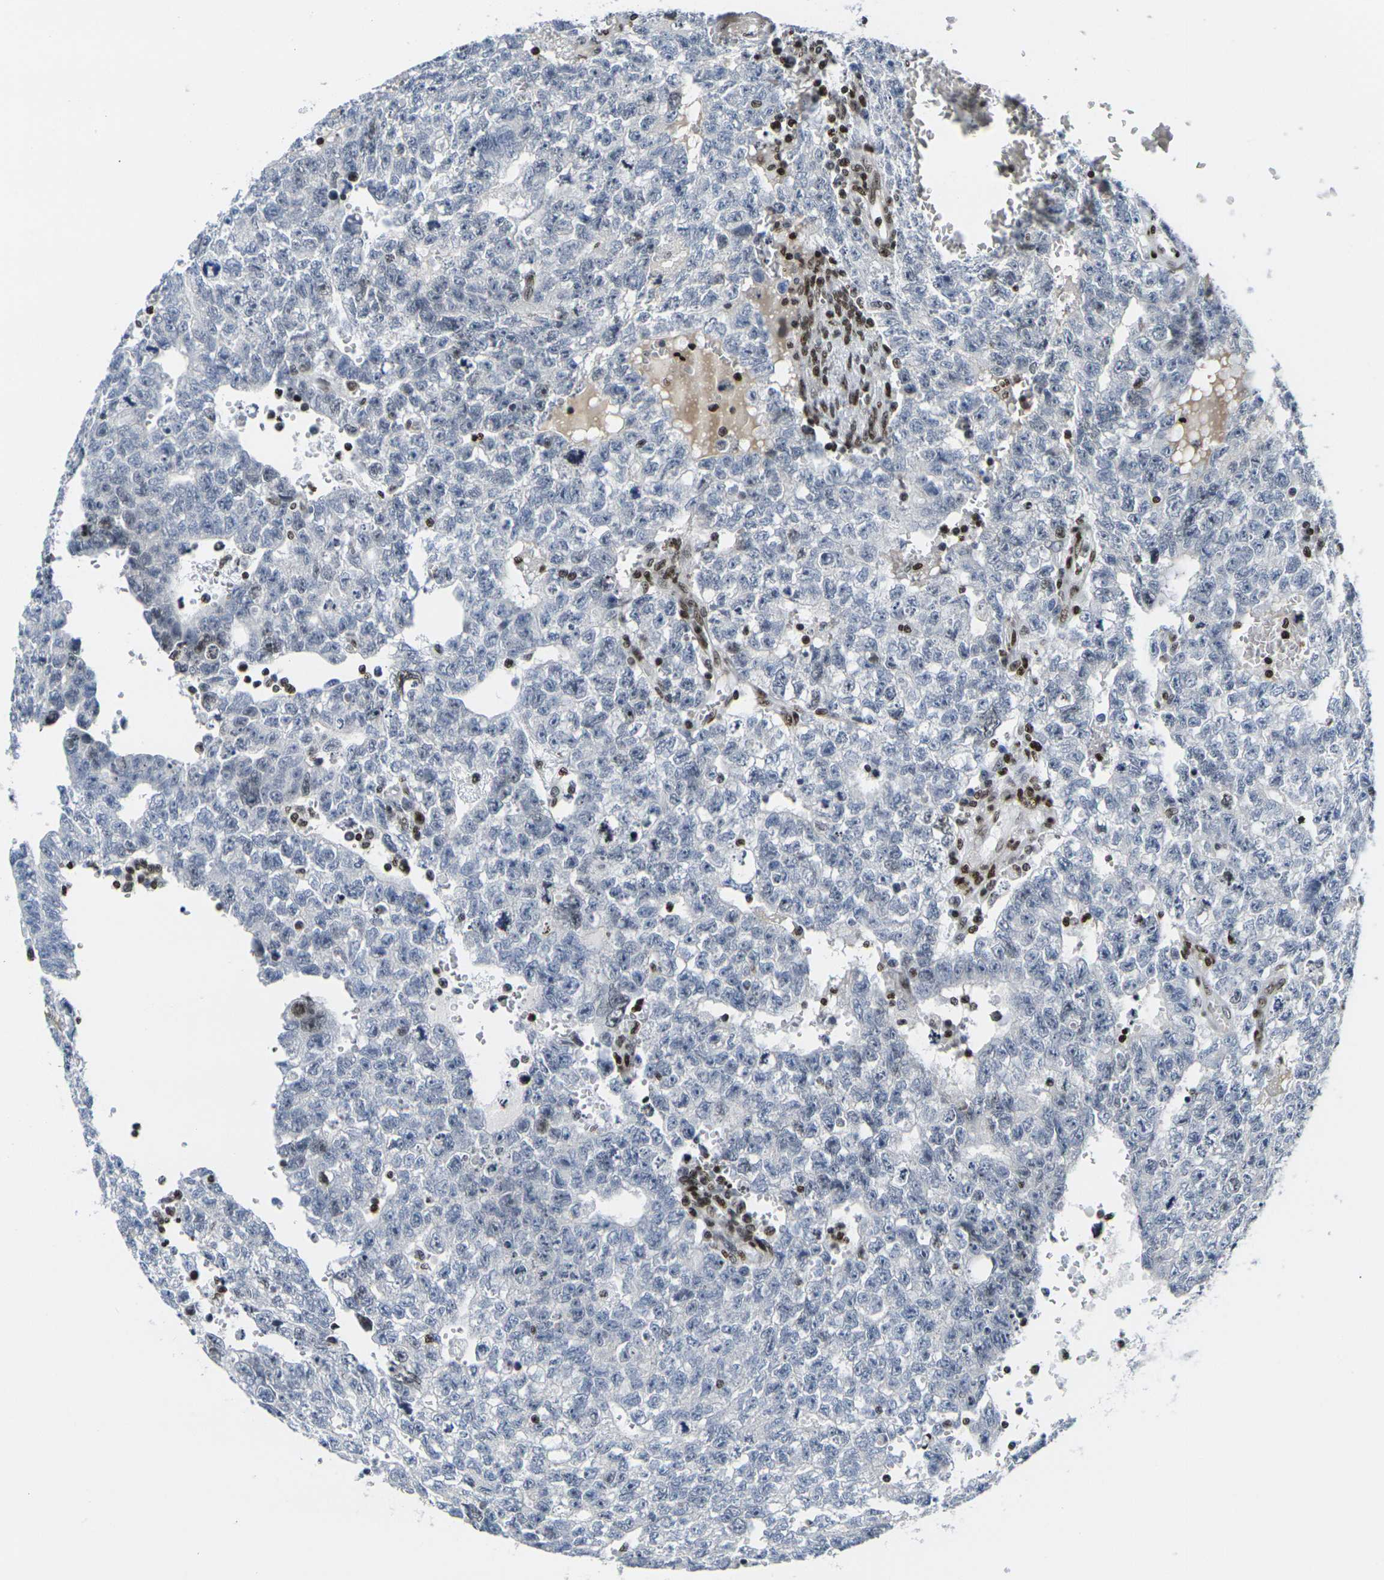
{"staining": {"intensity": "negative", "quantity": "none", "location": "none"}, "tissue": "testis cancer", "cell_type": "Tumor cells", "image_type": "cancer", "snomed": [{"axis": "morphology", "description": "Seminoma, NOS"}, {"axis": "morphology", "description": "Carcinoma, Embryonal, NOS"}, {"axis": "topography", "description": "Testis"}], "caption": "Tumor cells are negative for protein expression in human testis seminoma.", "gene": "H1-10", "patient": {"sex": "male", "age": 38}}